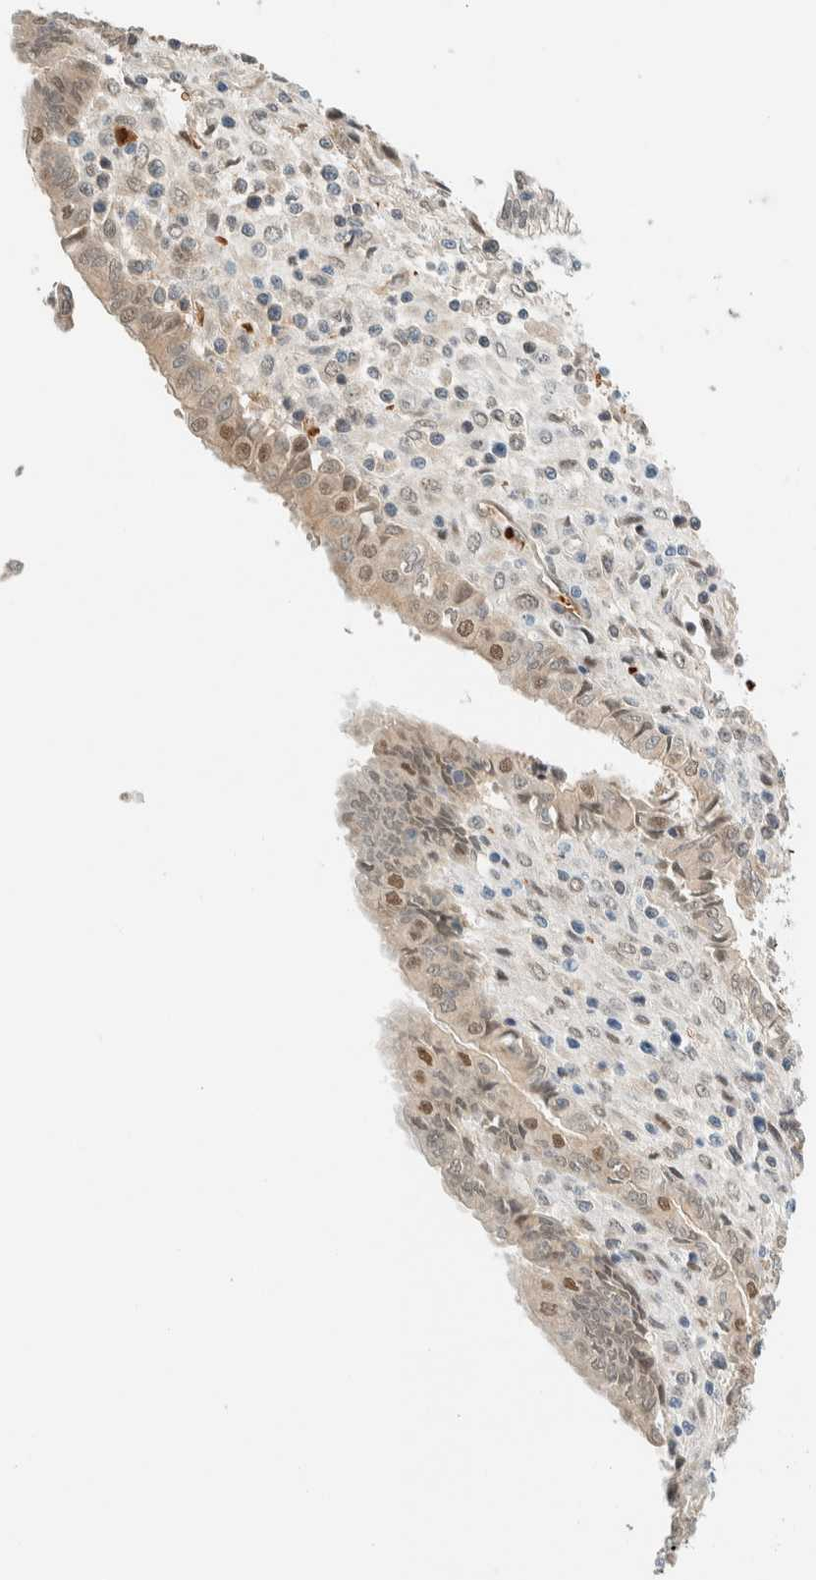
{"staining": {"intensity": "weak", "quantity": "25%-75%", "location": "cytoplasmic/membranous"}, "tissue": "endometrial cancer", "cell_type": "Tumor cells", "image_type": "cancer", "snomed": [{"axis": "morphology", "description": "Normal tissue, NOS"}, {"axis": "morphology", "description": "Adenocarcinoma, NOS"}, {"axis": "topography", "description": "Endometrium"}], "caption": "Immunohistochemical staining of human adenocarcinoma (endometrial) reveals low levels of weak cytoplasmic/membranous positivity in approximately 25%-75% of tumor cells. The staining was performed using DAB (3,3'-diaminobenzidine), with brown indicating positive protein expression. Nuclei are stained blue with hematoxylin.", "gene": "TSTD2", "patient": {"sex": "female", "age": 53}}